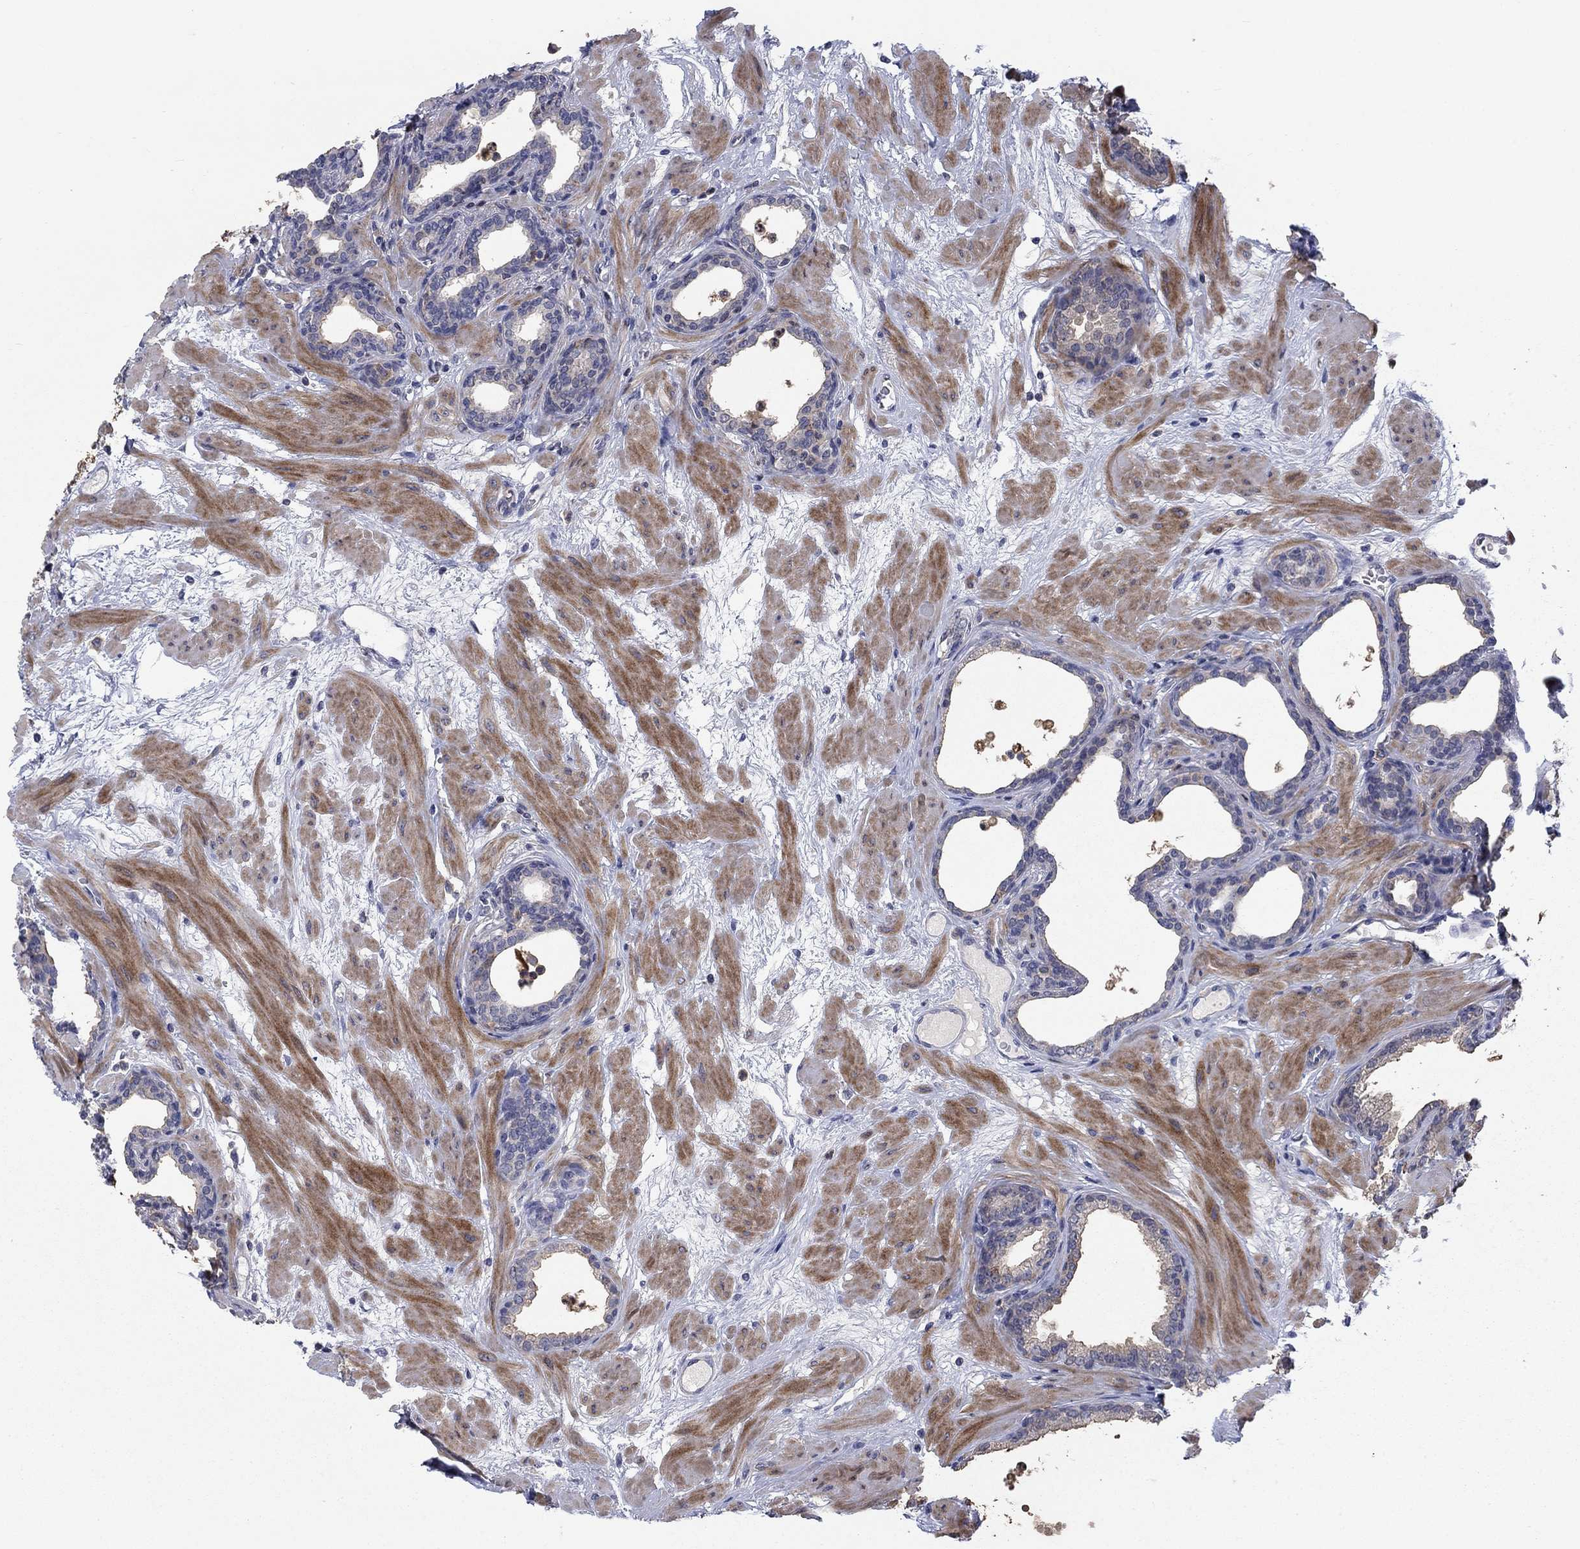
{"staining": {"intensity": "negative", "quantity": "none", "location": "none"}, "tissue": "prostate", "cell_type": "Glandular cells", "image_type": "normal", "snomed": [{"axis": "morphology", "description": "Normal tissue, NOS"}, {"axis": "topography", "description": "Prostate"}], "caption": "Immunohistochemistry (IHC) photomicrograph of normal prostate: prostate stained with DAB exhibits no significant protein expression in glandular cells.", "gene": "KIF15", "patient": {"sex": "male", "age": 37}}